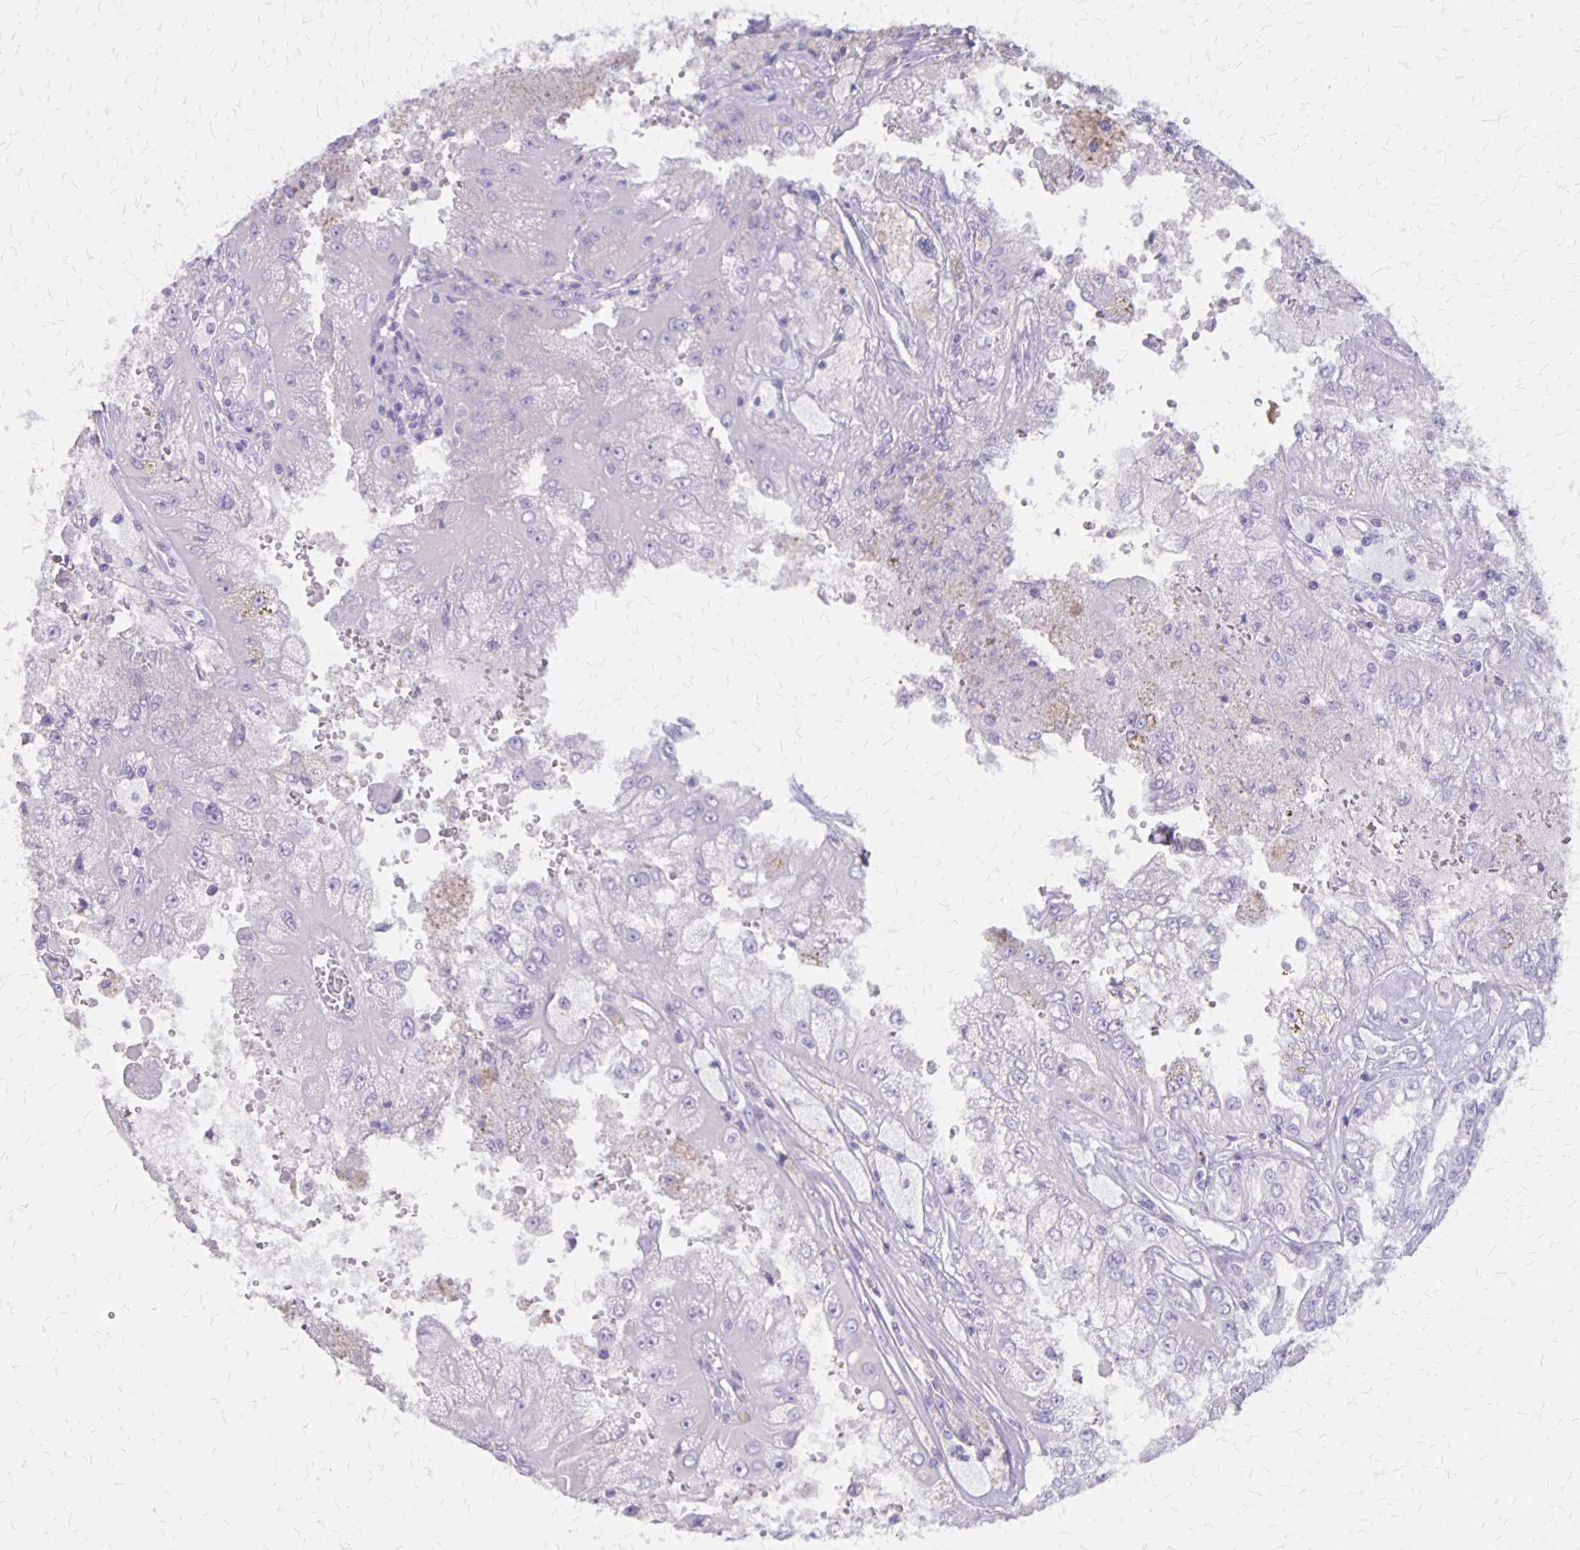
{"staining": {"intensity": "negative", "quantity": "none", "location": "none"}, "tissue": "renal cancer", "cell_type": "Tumor cells", "image_type": "cancer", "snomed": [{"axis": "morphology", "description": "Adenocarcinoma, NOS"}, {"axis": "topography", "description": "Kidney"}], "caption": "This is a photomicrograph of immunohistochemistry staining of renal cancer, which shows no positivity in tumor cells.", "gene": "SEPTIN5", "patient": {"sex": "male", "age": 58}}